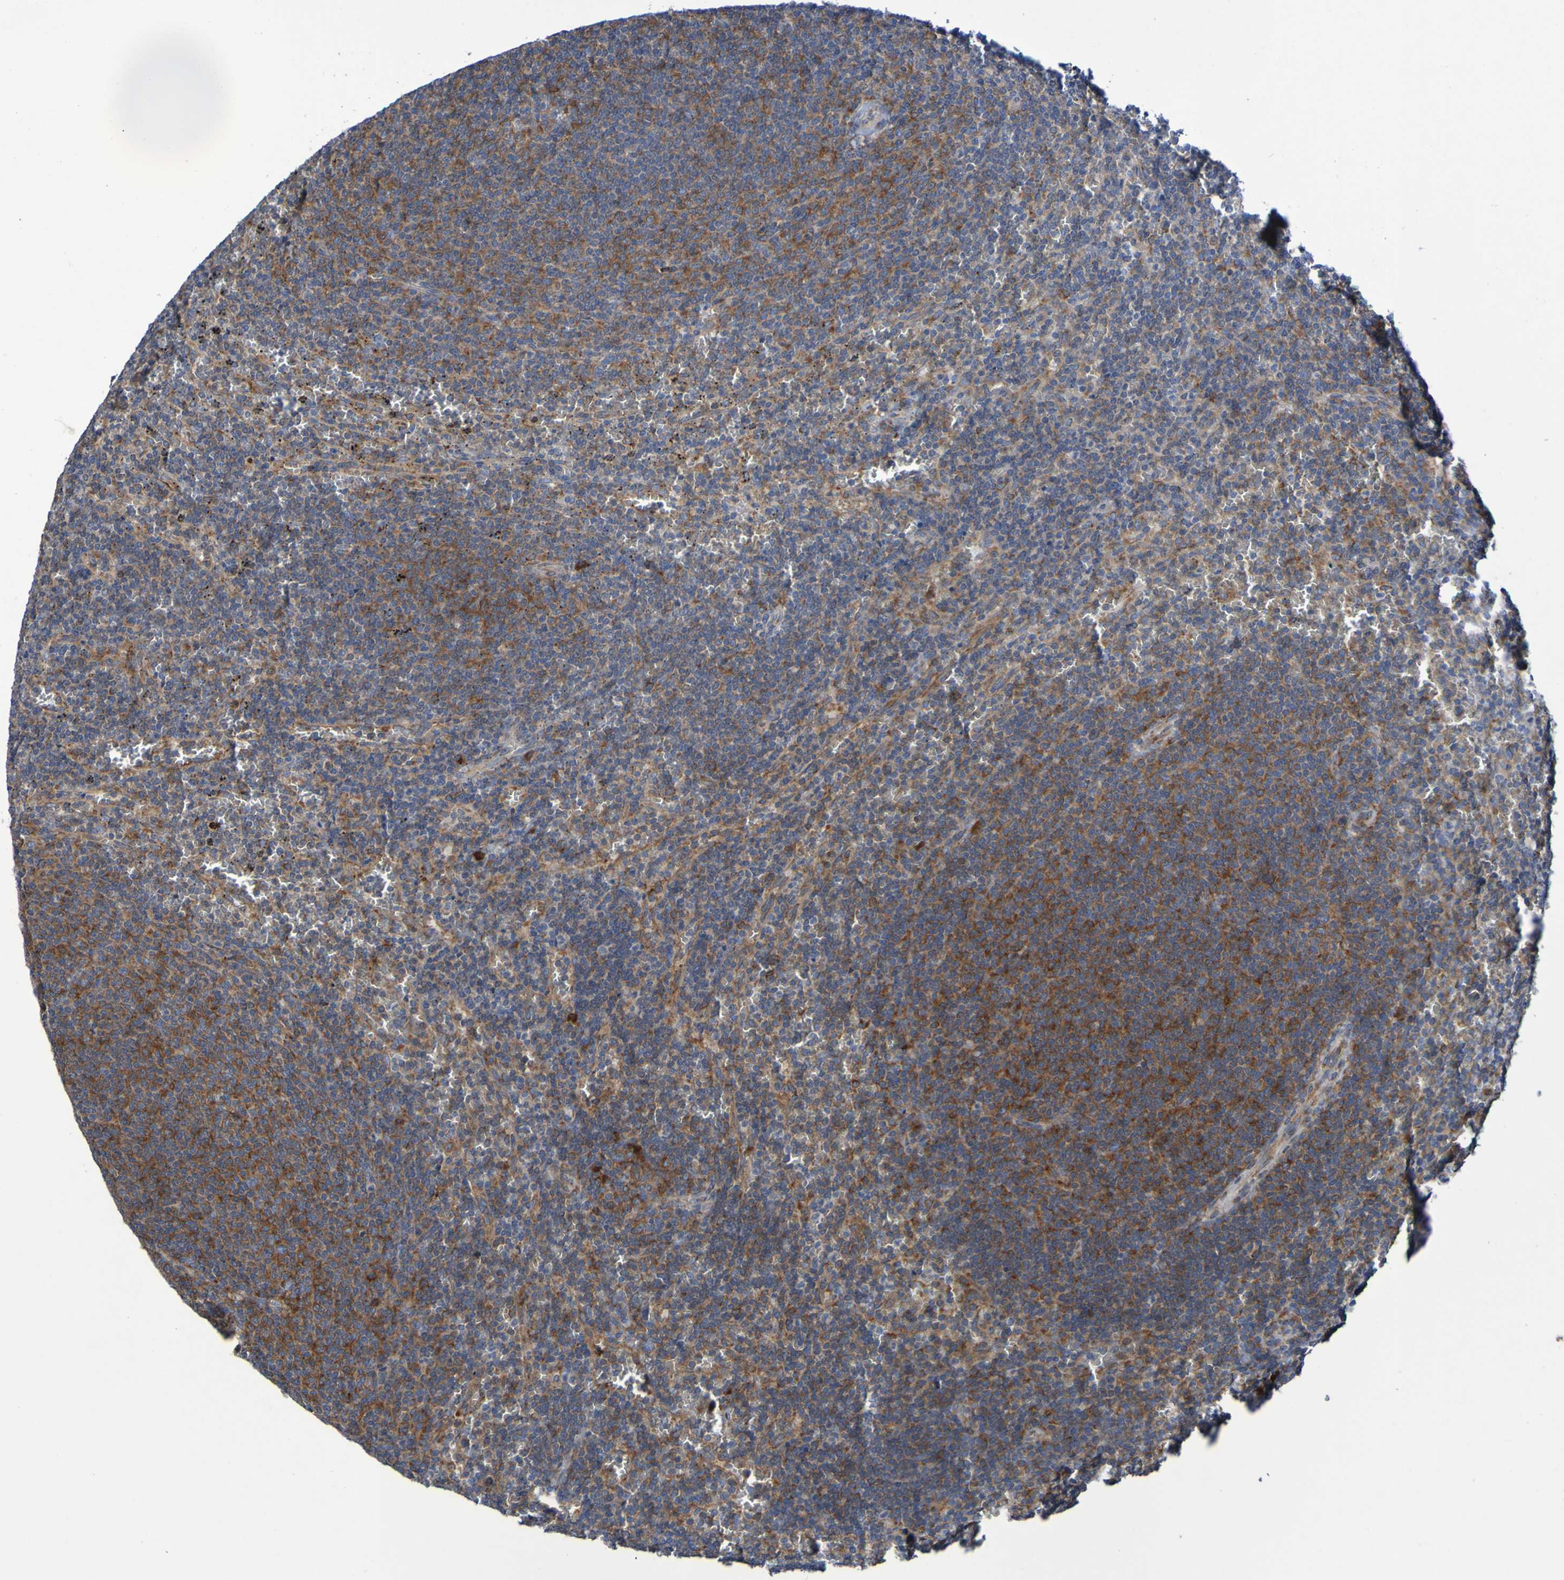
{"staining": {"intensity": "strong", "quantity": "25%-75%", "location": "cytoplasmic/membranous"}, "tissue": "lymphoma", "cell_type": "Tumor cells", "image_type": "cancer", "snomed": [{"axis": "morphology", "description": "Malignant lymphoma, non-Hodgkin's type, Low grade"}, {"axis": "topography", "description": "Spleen"}], "caption": "Strong cytoplasmic/membranous staining for a protein is appreciated in approximately 25%-75% of tumor cells of malignant lymphoma, non-Hodgkin's type (low-grade) using IHC.", "gene": "FKBP3", "patient": {"sex": "female", "age": 50}}